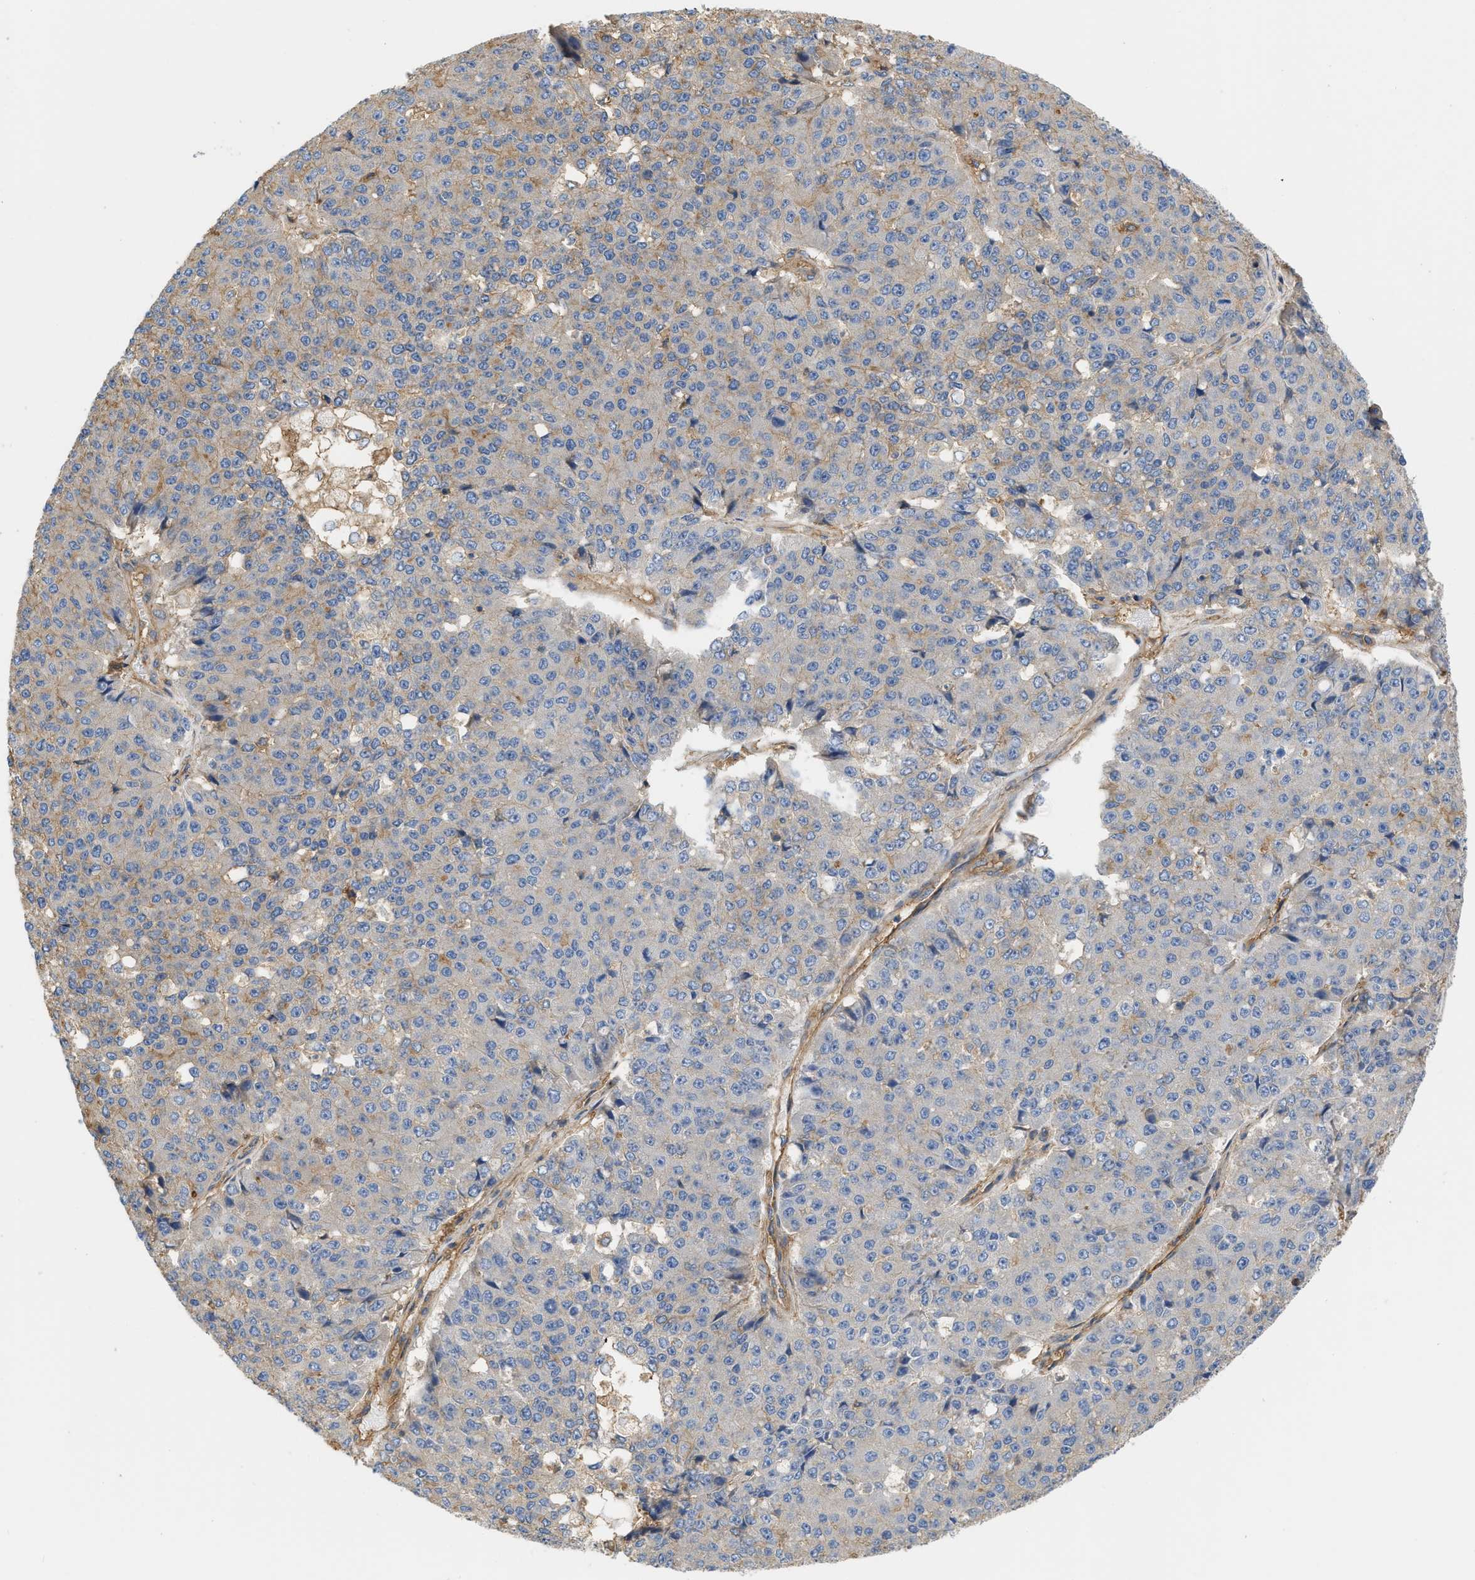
{"staining": {"intensity": "negative", "quantity": "none", "location": "none"}, "tissue": "pancreatic cancer", "cell_type": "Tumor cells", "image_type": "cancer", "snomed": [{"axis": "morphology", "description": "Adenocarcinoma, NOS"}, {"axis": "topography", "description": "Pancreas"}], "caption": "Pancreatic cancer (adenocarcinoma) was stained to show a protein in brown. There is no significant expression in tumor cells.", "gene": "GNB4", "patient": {"sex": "male", "age": 50}}